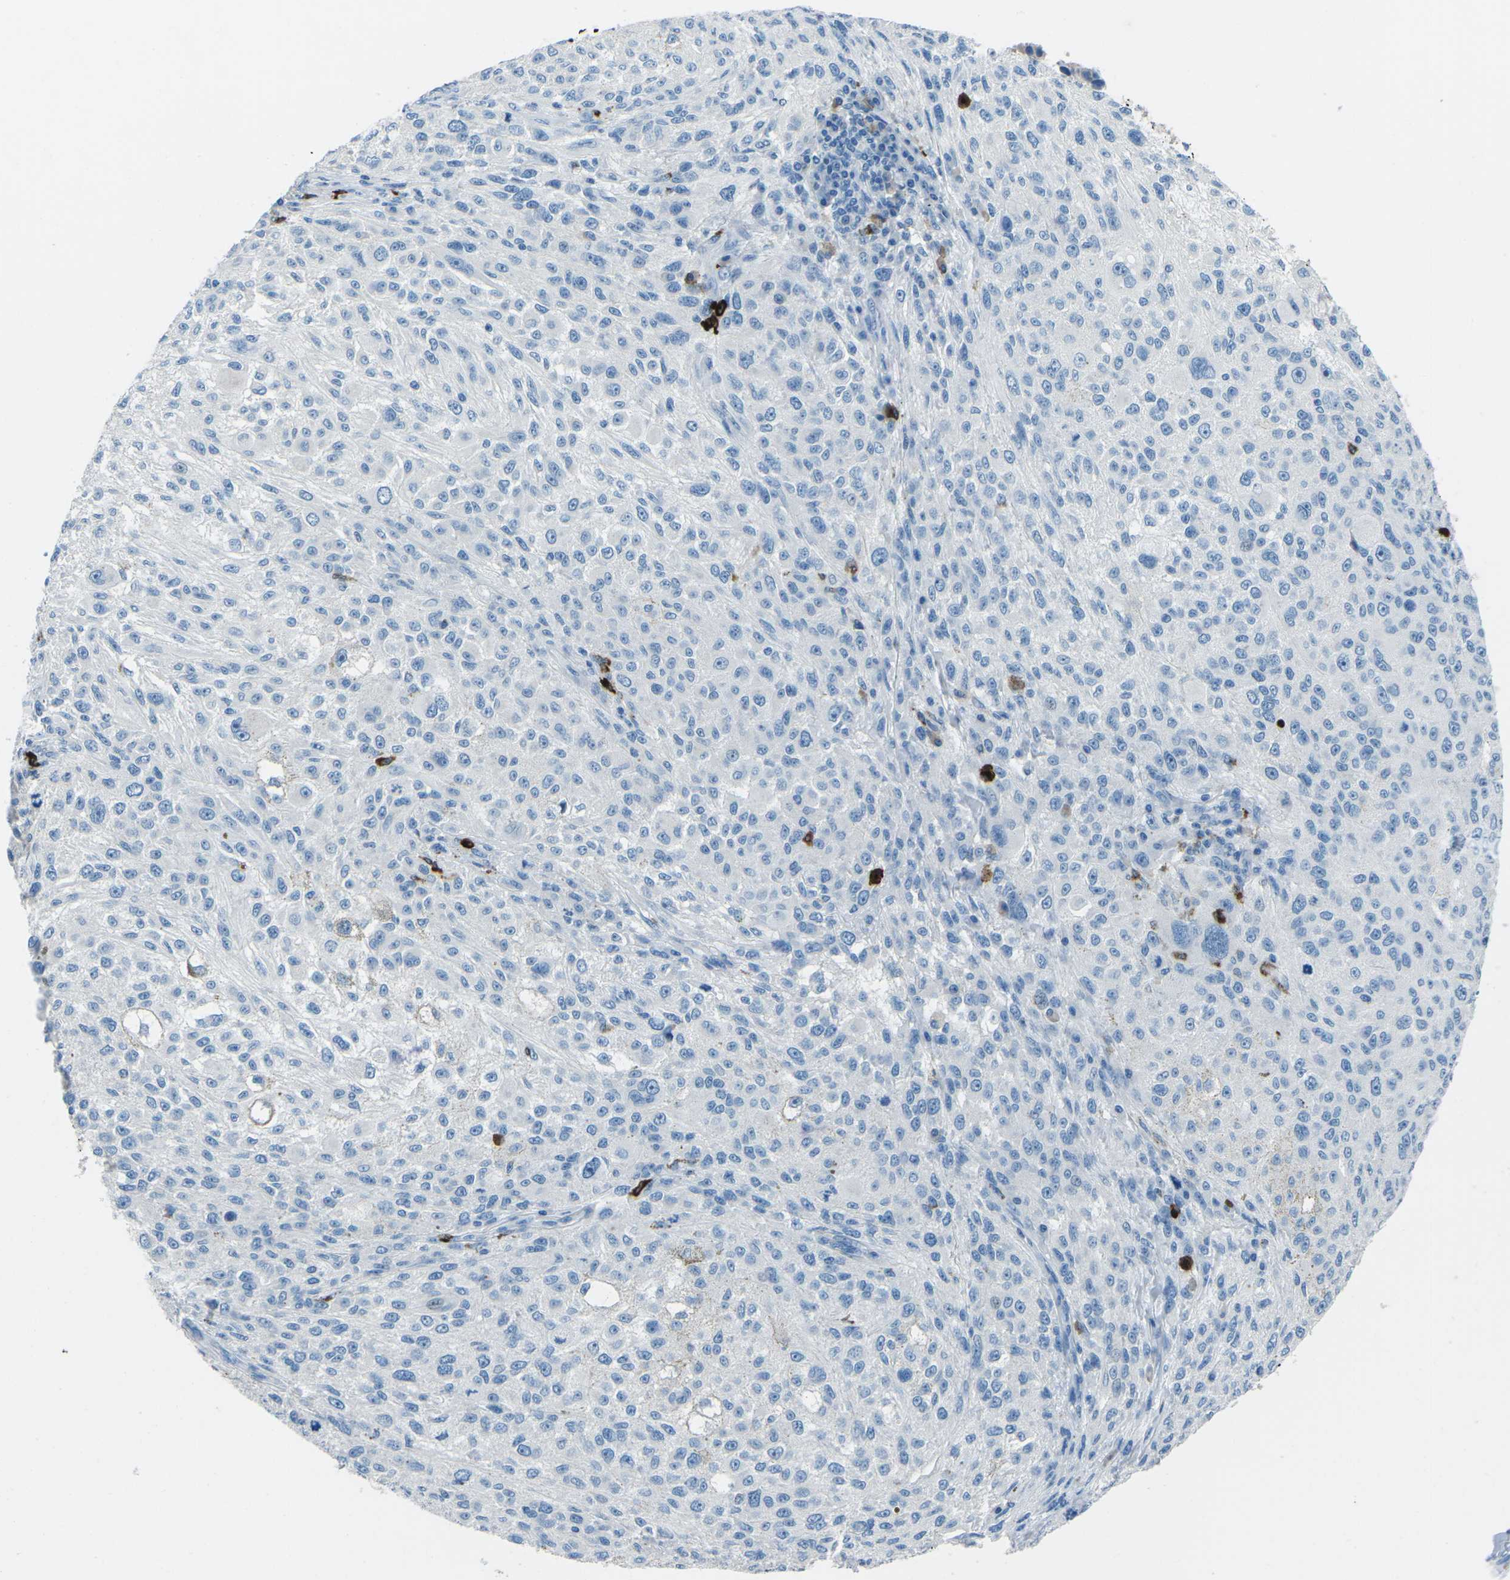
{"staining": {"intensity": "negative", "quantity": "none", "location": "none"}, "tissue": "melanoma", "cell_type": "Tumor cells", "image_type": "cancer", "snomed": [{"axis": "morphology", "description": "Necrosis, NOS"}, {"axis": "morphology", "description": "Malignant melanoma, NOS"}, {"axis": "topography", "description": "Skin"}], "caption": "This is an IHC histopathology image of human malignant melanoma. There is no positivity in tumor cells.", "gene": "FCN1", "patient": {"sex": "female", "age": 87}}